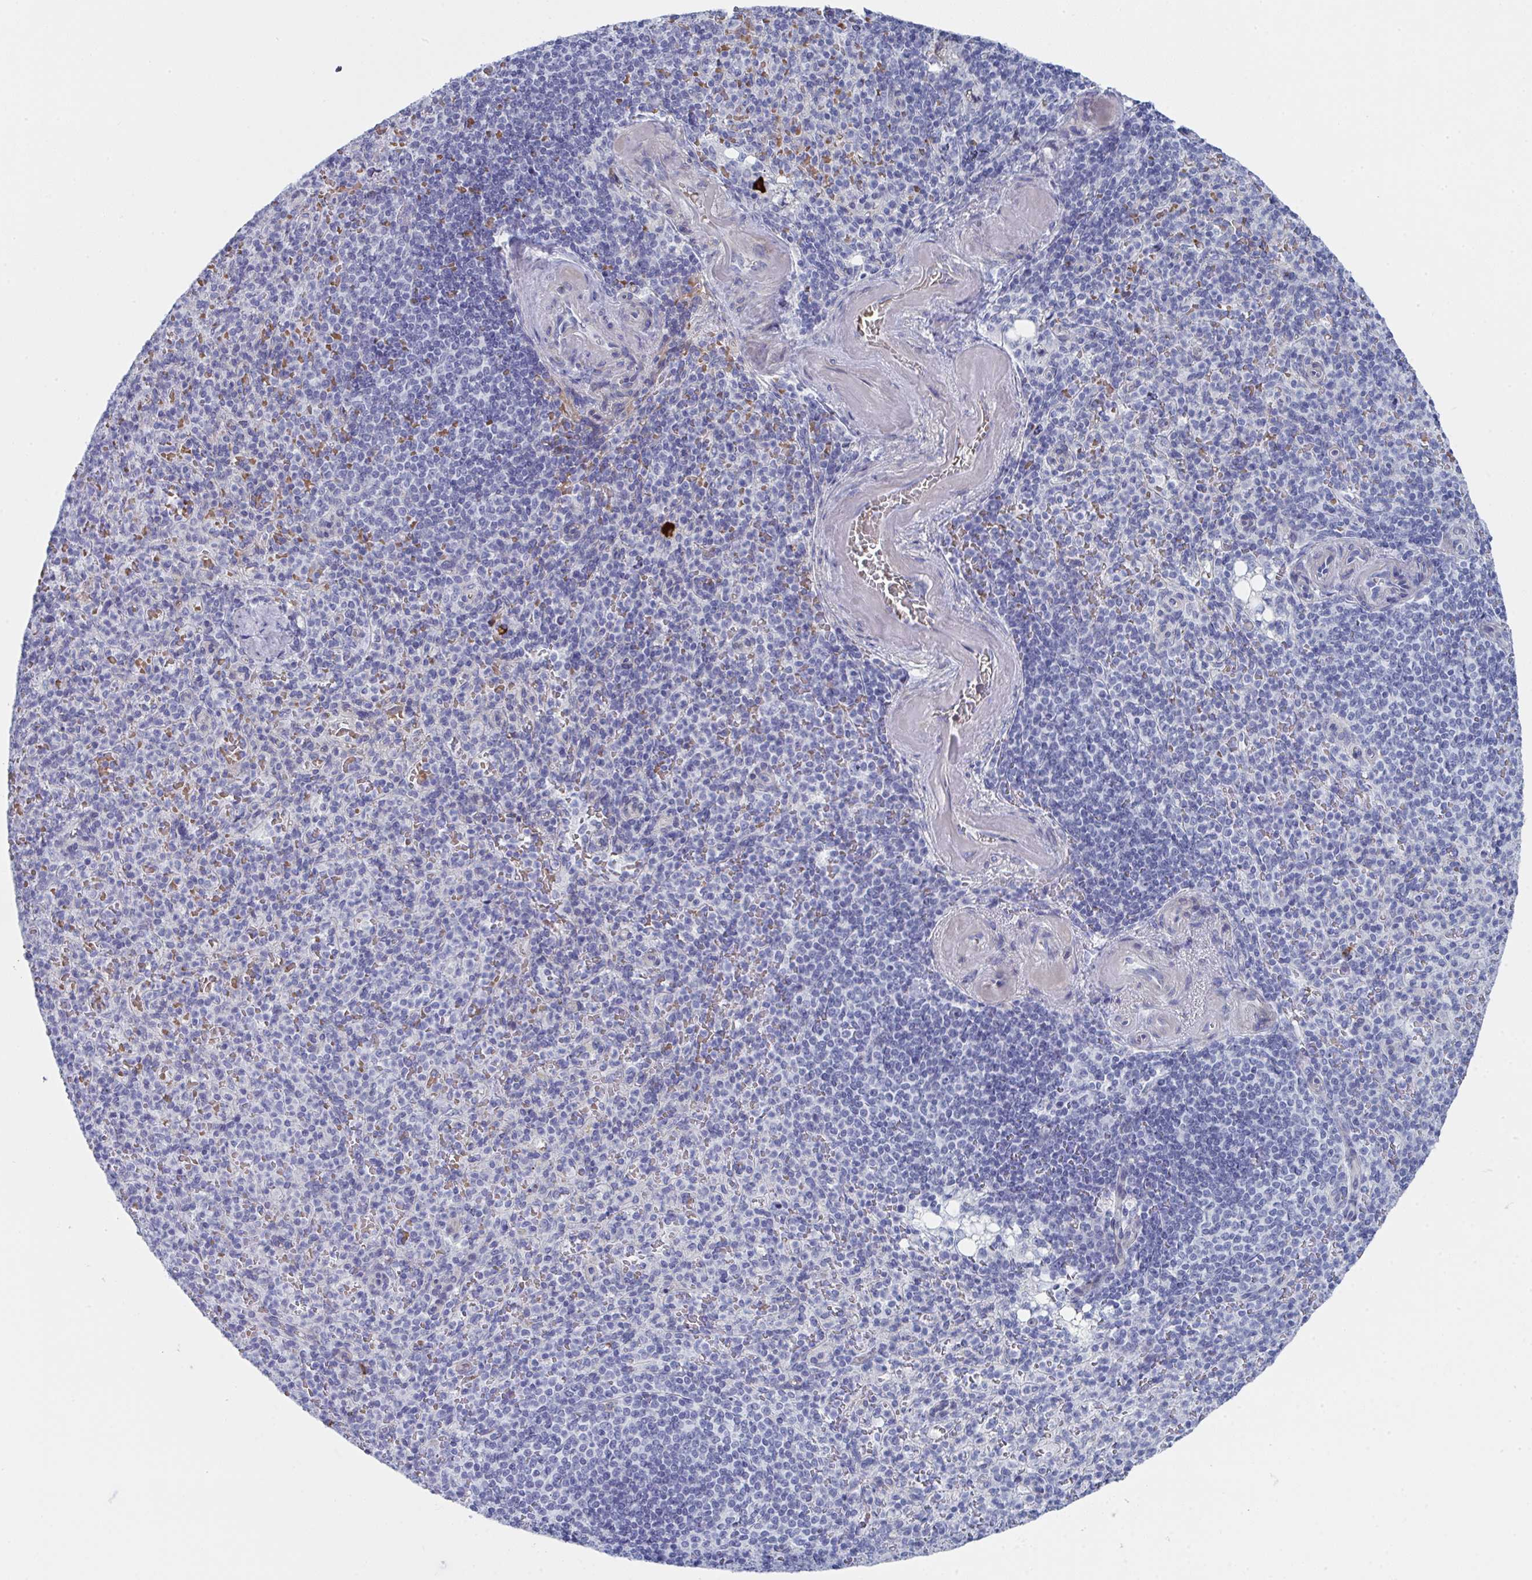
{"staining": {"intensity": "negative", "quantity": "none", "location": "none"}, "tissue": "spleen", "cell_type": "Cells in red pulp", "image_type": "normal", "snomed": [{"axis": "morphology", "description": "Normal tissue, NOS"}, {"axis": "topography", "description": "Spleen"}], "caption": "IHC photomicrograph of normal spleen stained for a protein (brown), which reveals no expression in cells in red pulp.", "gene": "ZNF684", "patient": {"sex": "female", "age": 74}}